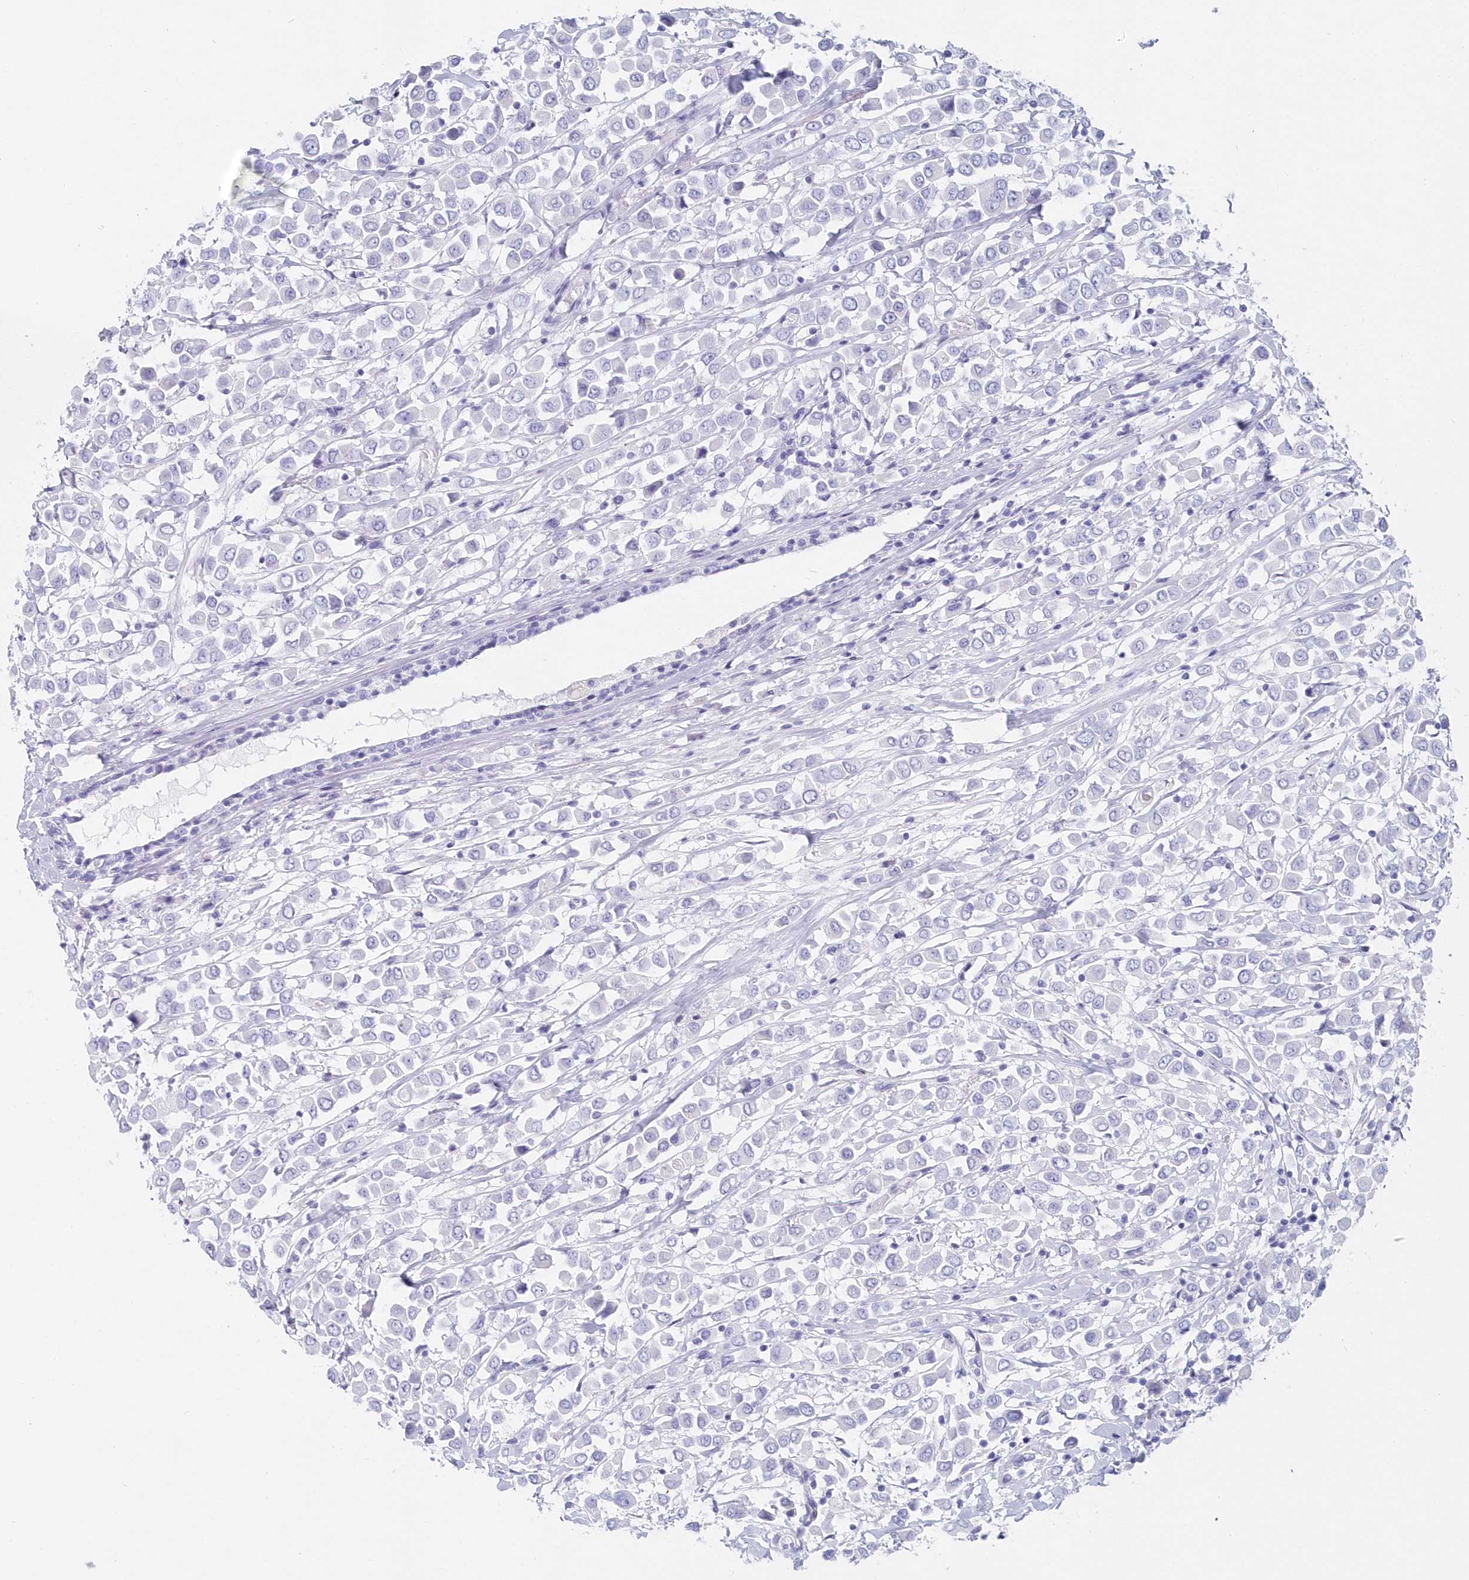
{"staining": {"intensity": "negative", "quantity": "none", "location": "none"}, "tissue": "breast cancer", "cell_type": "Tumor cells", "image_type": "cancer", "snomed": [{"axis": "morphology", "description": "Duct carcinoma"}, {"axis": "topography", "description": "Breast"}], "caption": "High magnification brightfield microscopy of breast cancer (intraductal carcinoma) stained with DAB (3,3'-diaminobenzidine) (brown) and counterstained with hematoxylin (blue): tumor cells show no significant staining.", "gene": "CSNK1G2", "patient": {"sex": "female", "age": 61}}